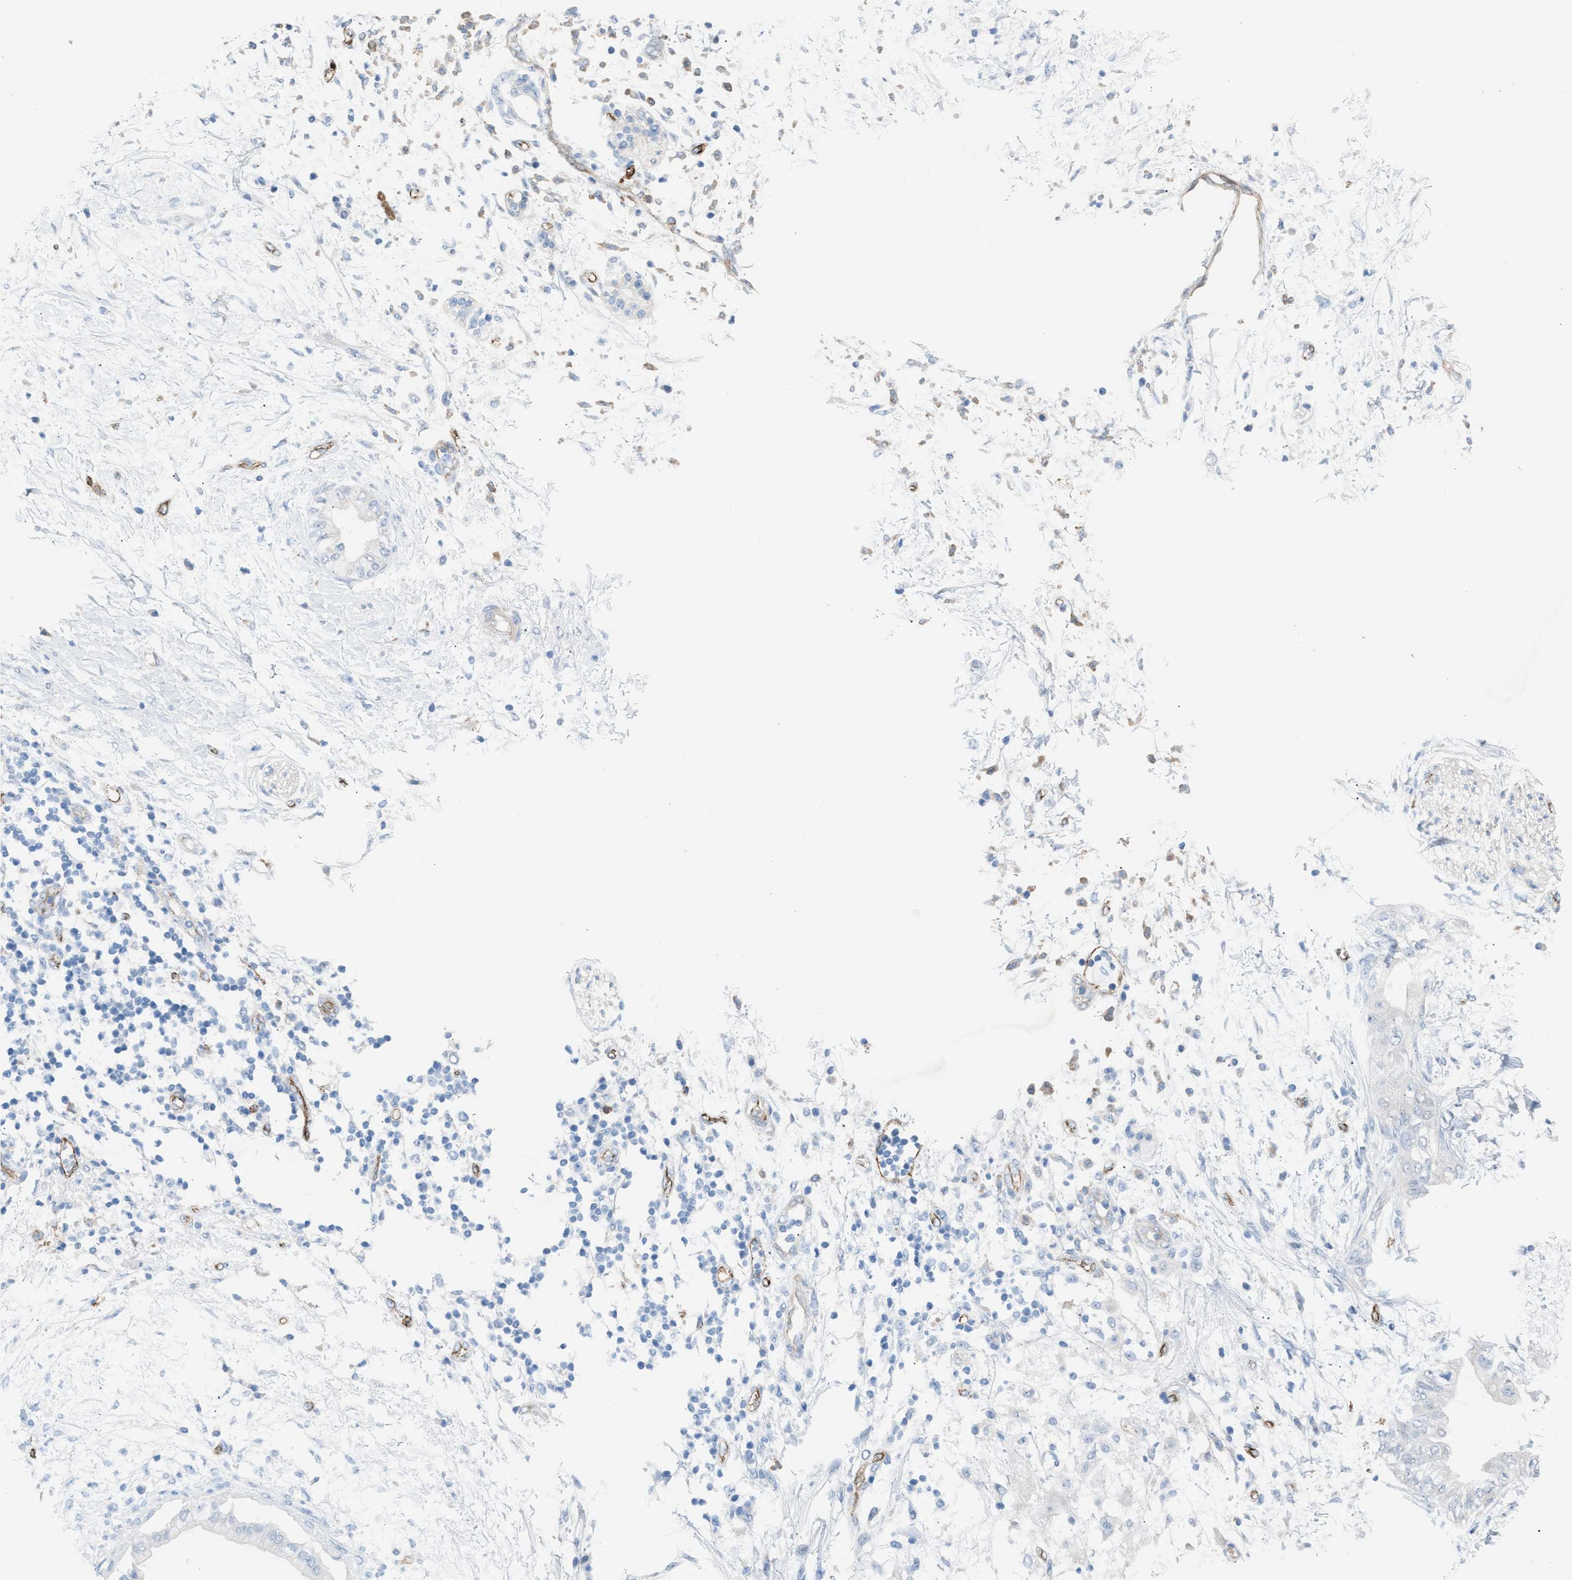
{"staining": {"intensity": "negative", "quantity": "none", "location": "none"}, "tissue": "adipose tissue", "cell_type": "Adipocytes", "image_type": "normal", "snomed": [{"axis": "morphology", "description": "Normal tissue, NOS"}, {"axis": "morphology", "description": "Adenocarcinoma, NOS"}, {"axis": "topography", "description": "Duodenum"}, {"axis": "topography", "description": "Peripheral nerve tissue"}], "caption": "High power microscopy histopathology image of an IHC histopathology image of normal adipose tissue, revealing no significant positivity in adipocytes.", "gene": "DYSF", "patient": {"sex": "female", "age": 60}}